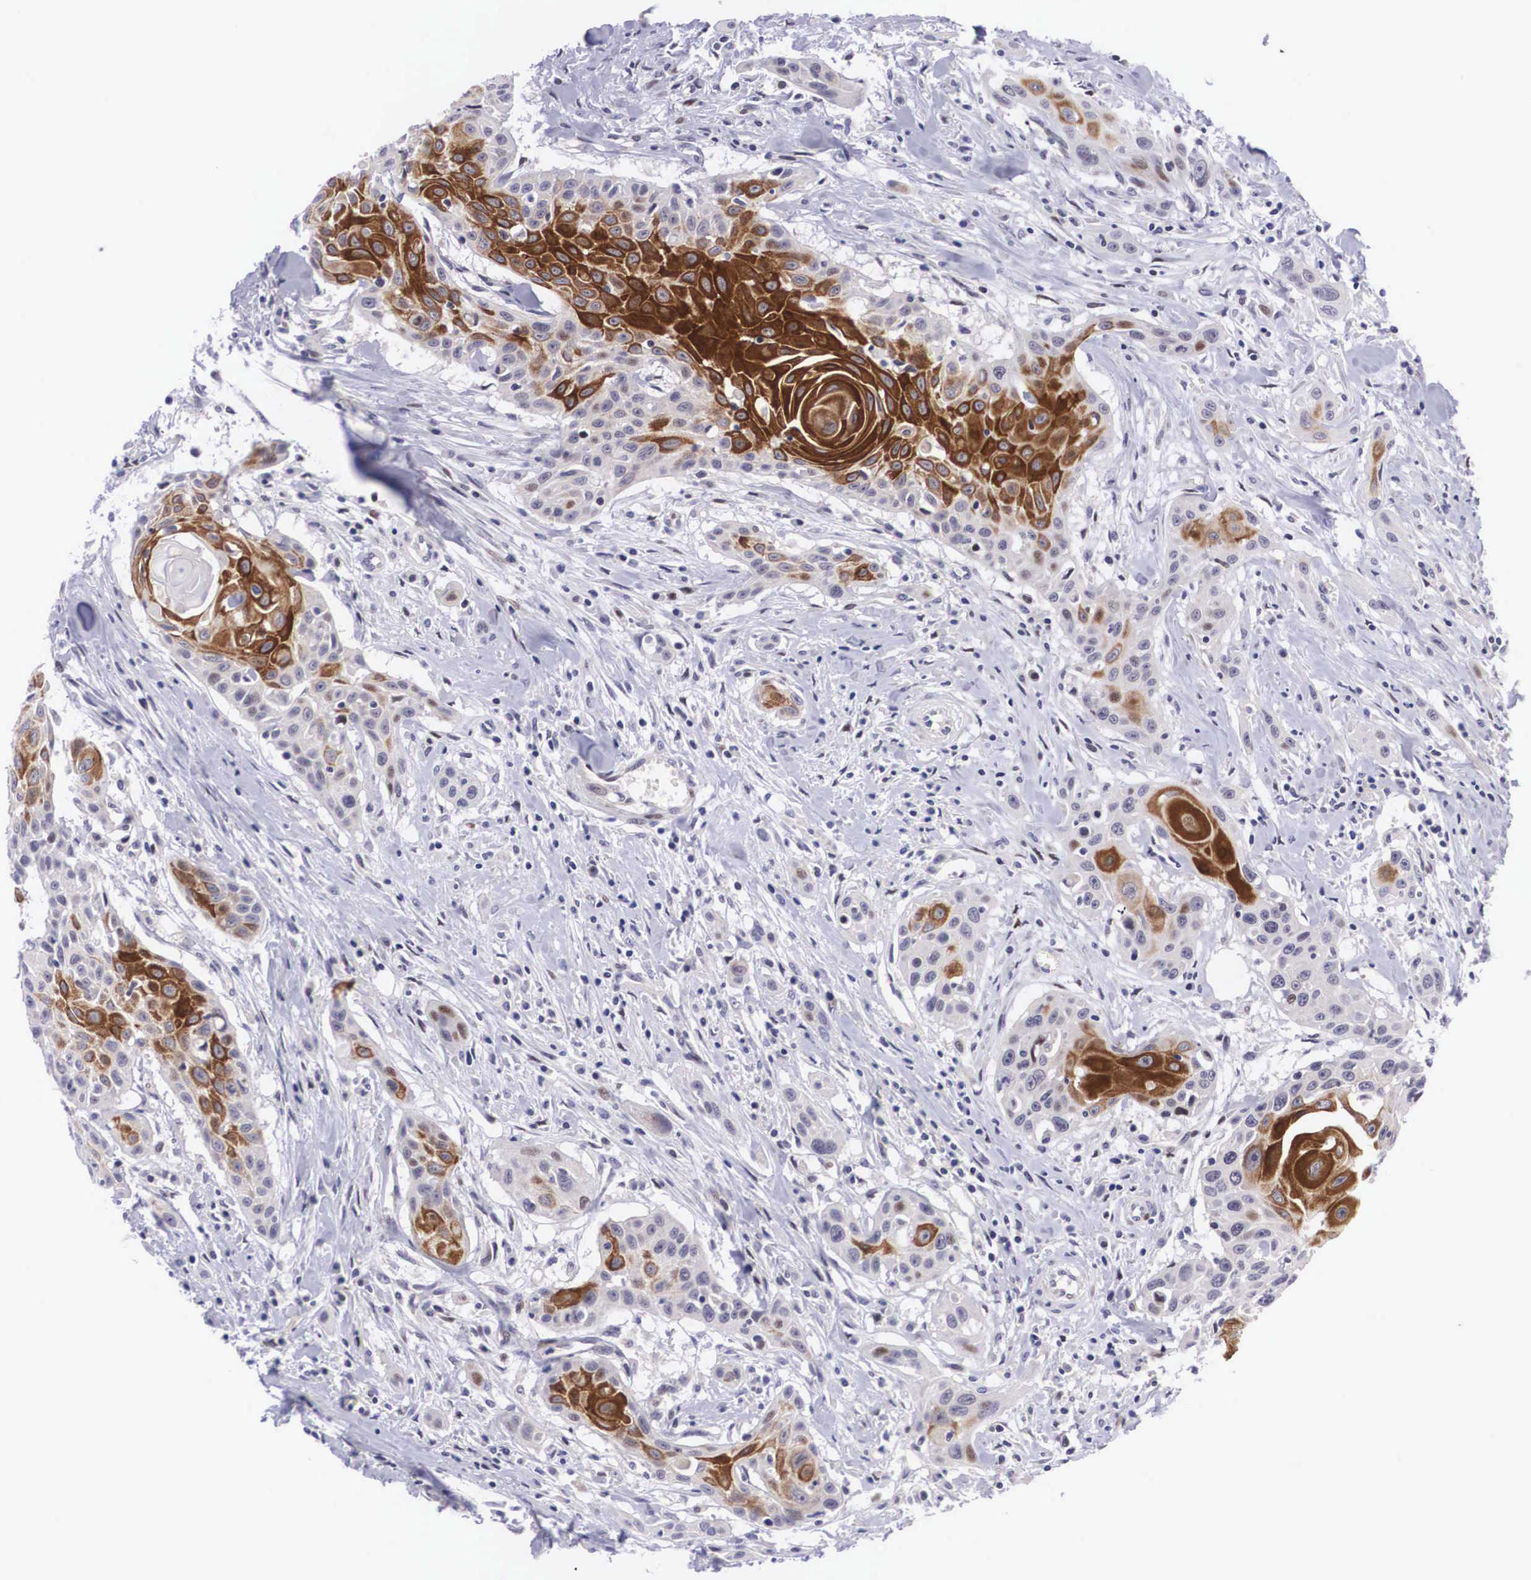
{"staining": {"intensity": "strong", "quantity": "25%-75%", "location": "cytoplasmic/membranous"}, "tissue": "head and neck cancer", "cell_type": "Tumor cells", "image_type": "cancer", "snomed": [{"axis": "morphology", "description": "Squamous cell carcinoma, NOS"}, {"axis": "morphology", "description": "Squamous cell carcinoma, metastatic, NOS"}, {"axis": "topography", "description": "Lymph node"}, {"axis": "topography", "description": "Salivary gland"}, {"axis": "topography", "description": "Head-Neck"}], "caption": "Protein analysis of head and neck squamous cell carcinoma tissue shows strong cytoplasmic/membranous staining in approximately 25%-75% of tumor cells. (DAB (3,3'-diaminobenzidine) IHC, brown staining for protein, blue staining for nuclei).", "gene": "EMID1", "patient": {"sex": "female", "age": 74}}